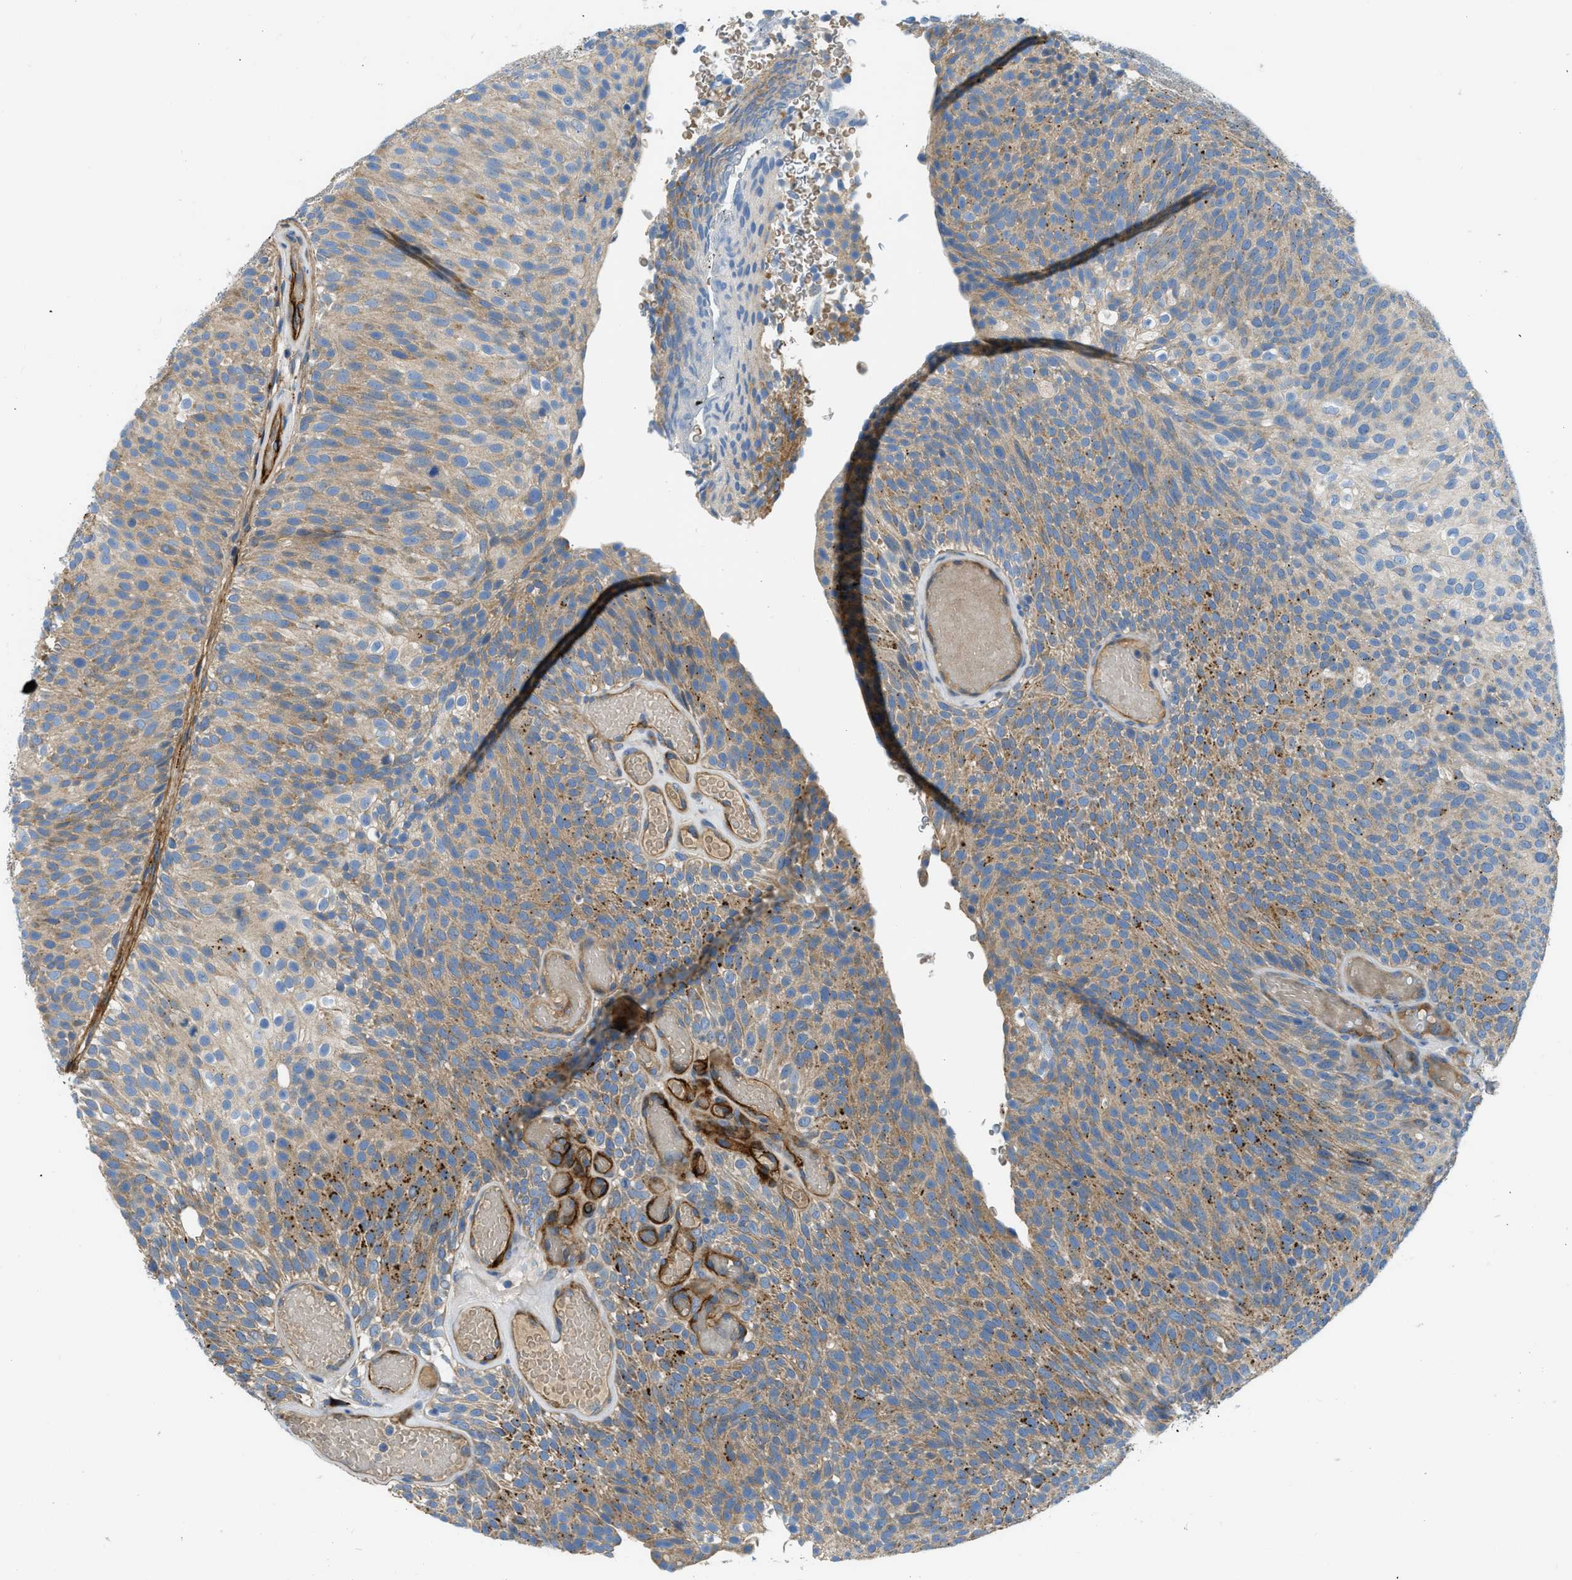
{"staining": {"intensity": "moderate", "quantity": ">75%", "location": "cytoplasmic/membranous"}, "tissue": "urothelial cancer", "cell_type": "Tumor cells", "image_type": "cancer", "snomed": [{"axis": "morphology", "description": "Urothelial carcinoma, Low grade"}, {"axis": "topography", "description": "Urinary bladder"}], "caption": "Immunohistochemical staining of human urothelial carcinoma (low-grade) shows medium levels of moderate cytoplasmic/membranous protein positivity in about >75% of tumor cells. The staining was performed using DAB (3,3'-diaminobenzidine) to visualize the protein expression in brown, while the nuclei were stained in blue with hematoxylin (Magnification: 20x).", "gene": "COL15A1", "patient": {"sex": "male", "age": 78}}